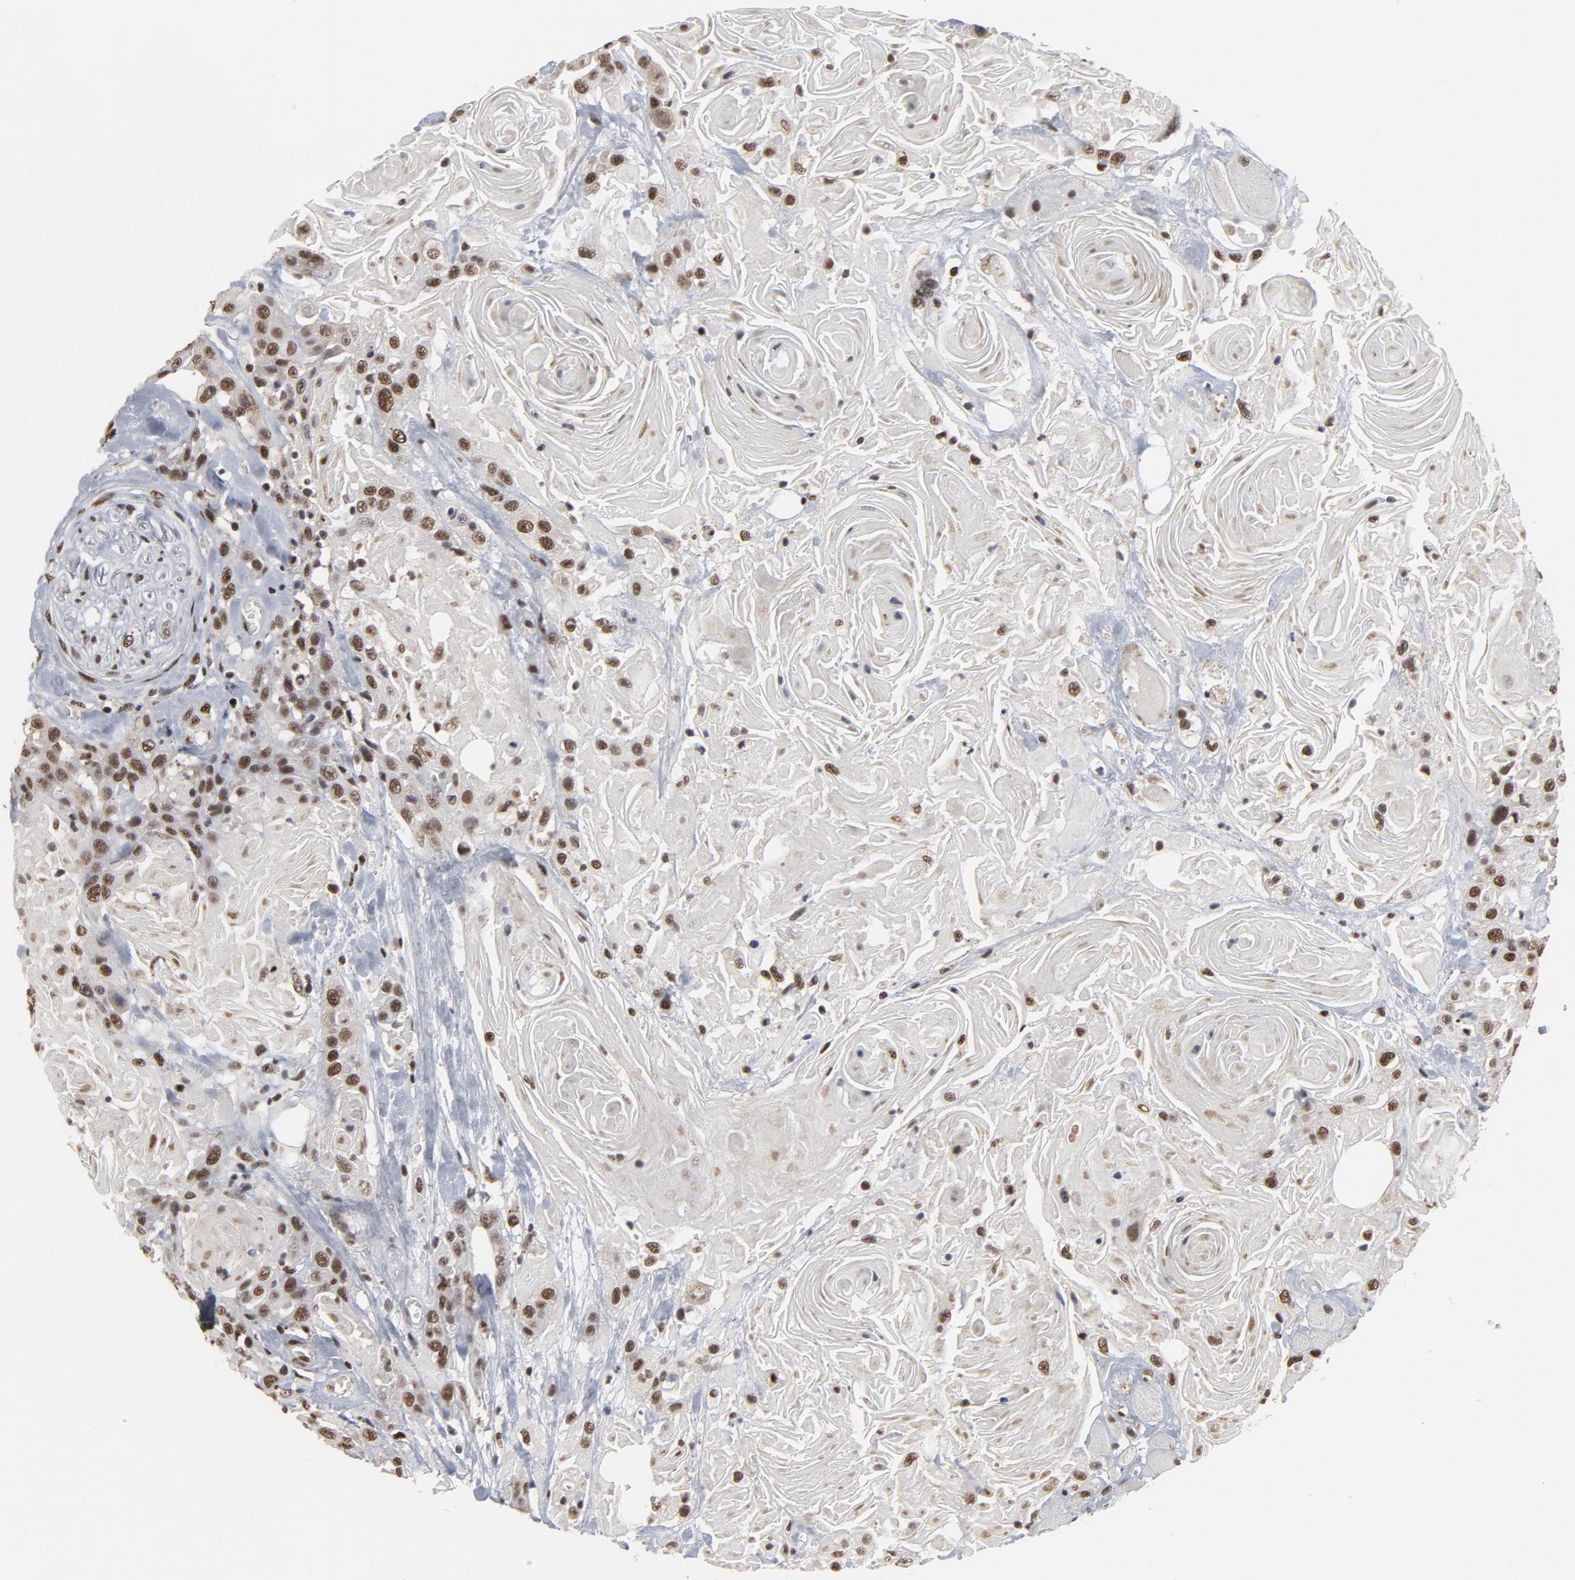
{"staining": {"intensity": "moderate", "quantity": ">75%", "location": "nuclear"}, "tissue": "head and neck cancer", "cell_type": "Tumor cells", "image_type": "cancer", "snomed": [{"axis": "morphology", "description": "Squamous cell carcinoma, NOS"}, {"axis": "topography", "description": "Head-Neck"}], "caption": "This micrograph shows immunohistochemistry staining of head and neck squamous cell carcinoma, with medium moderate nuclear positivity in about >75% of tumor cells.", "gene": "MRE11", "patient": {"sex": "female", "age": 84}}